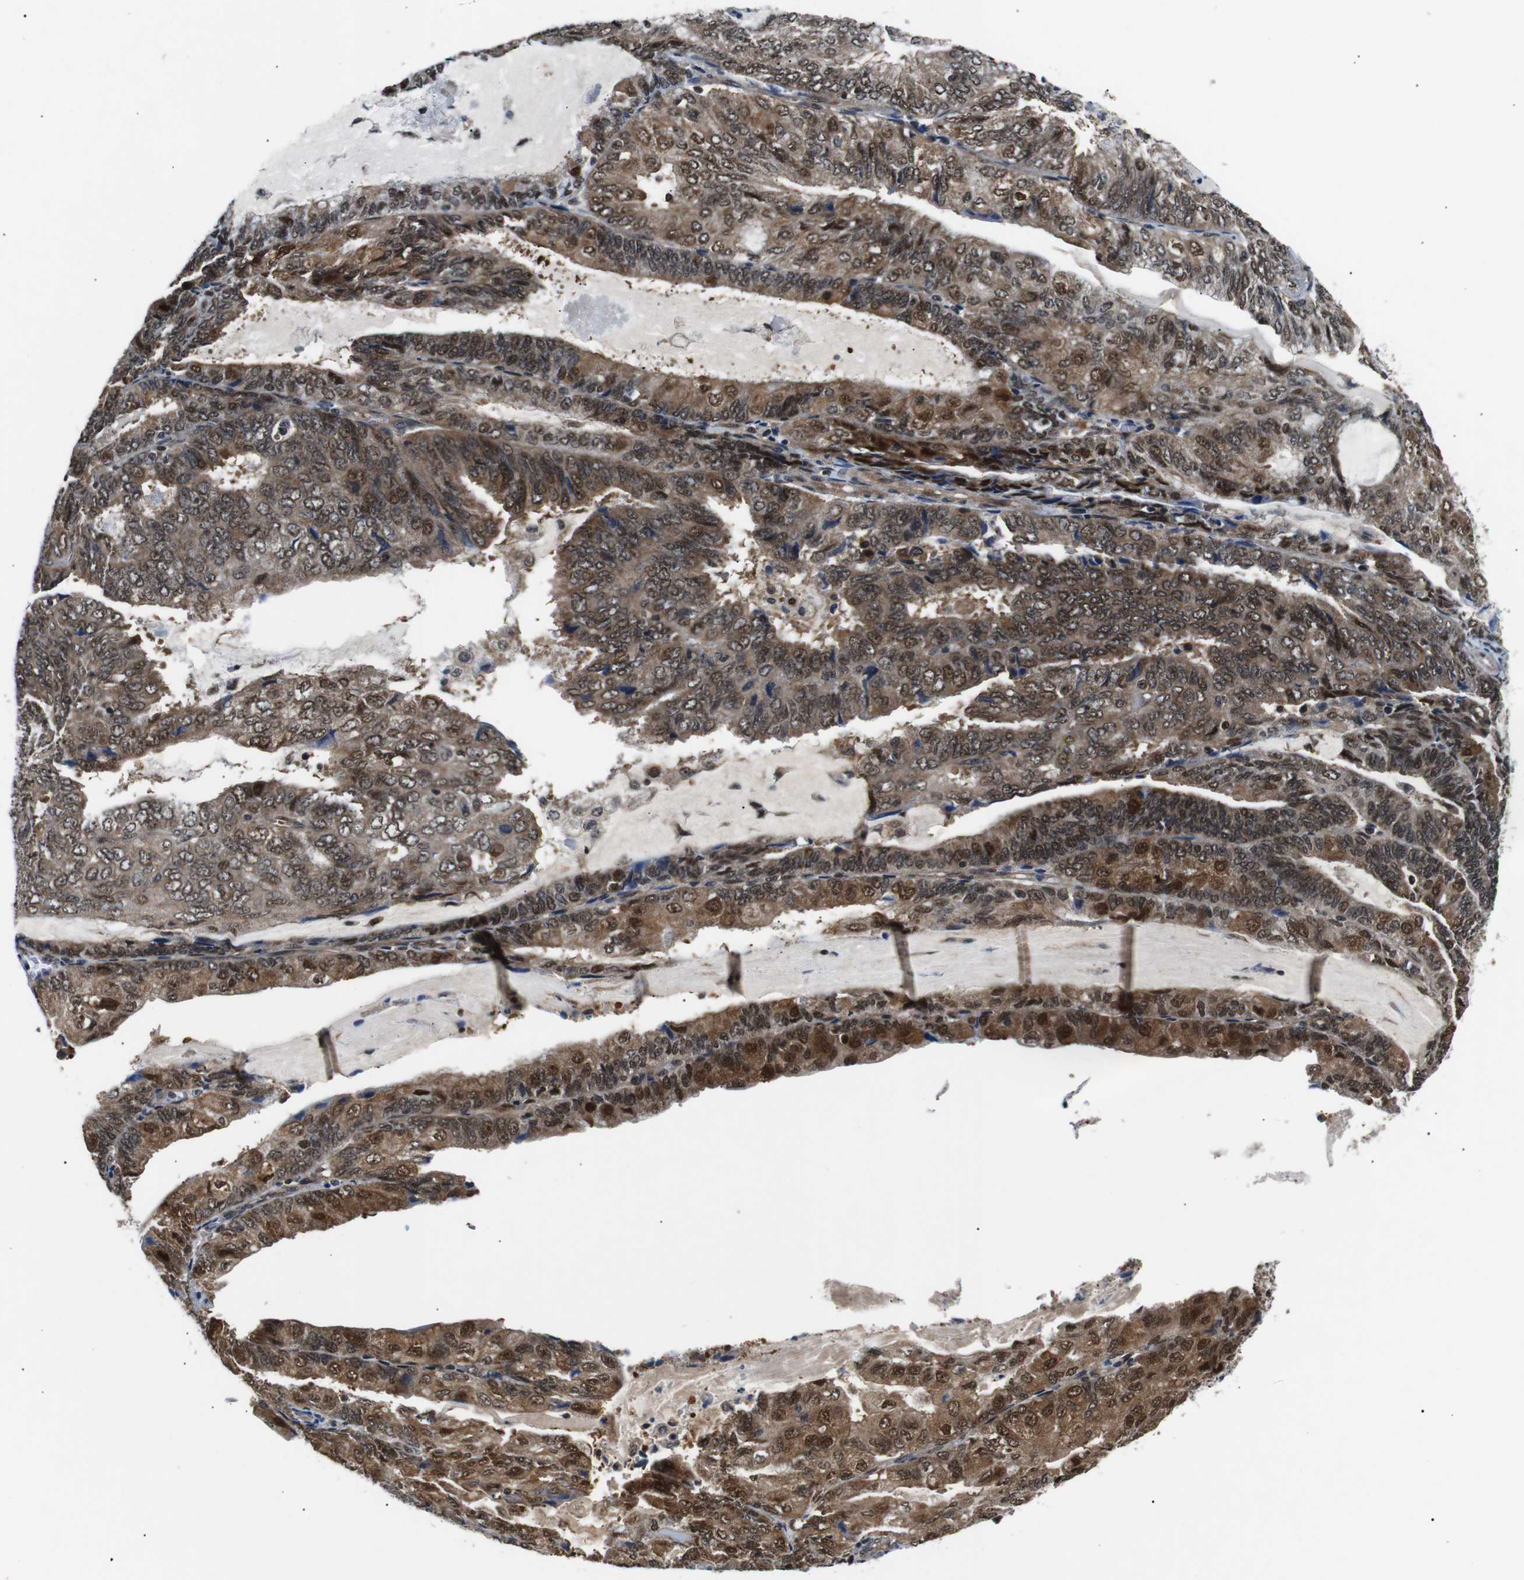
{"staining": {"intensity": "moderate", "quantity": ">75%", "location": "cytoplasmic/membranous,nuclear"}, "tissue": "endometrial cancer", "cell_type": "Tumor cells", "image_type": "cancer", "snomed": [{"axis": "morphology", "description": "Adenocarcinoma, NOS"}, {"axis": "topography", "description": "Endometrium"}], "caption": "Immunohistochemical staining of endometrial cancer (adenocarcinoma) exhibits medium levels of moderate cytoplasmic/membranous and nuclear protein staining in about >75% of tumor cells.", "gene": "SKP1", "patient": {"sex": "female", "age": 81}}